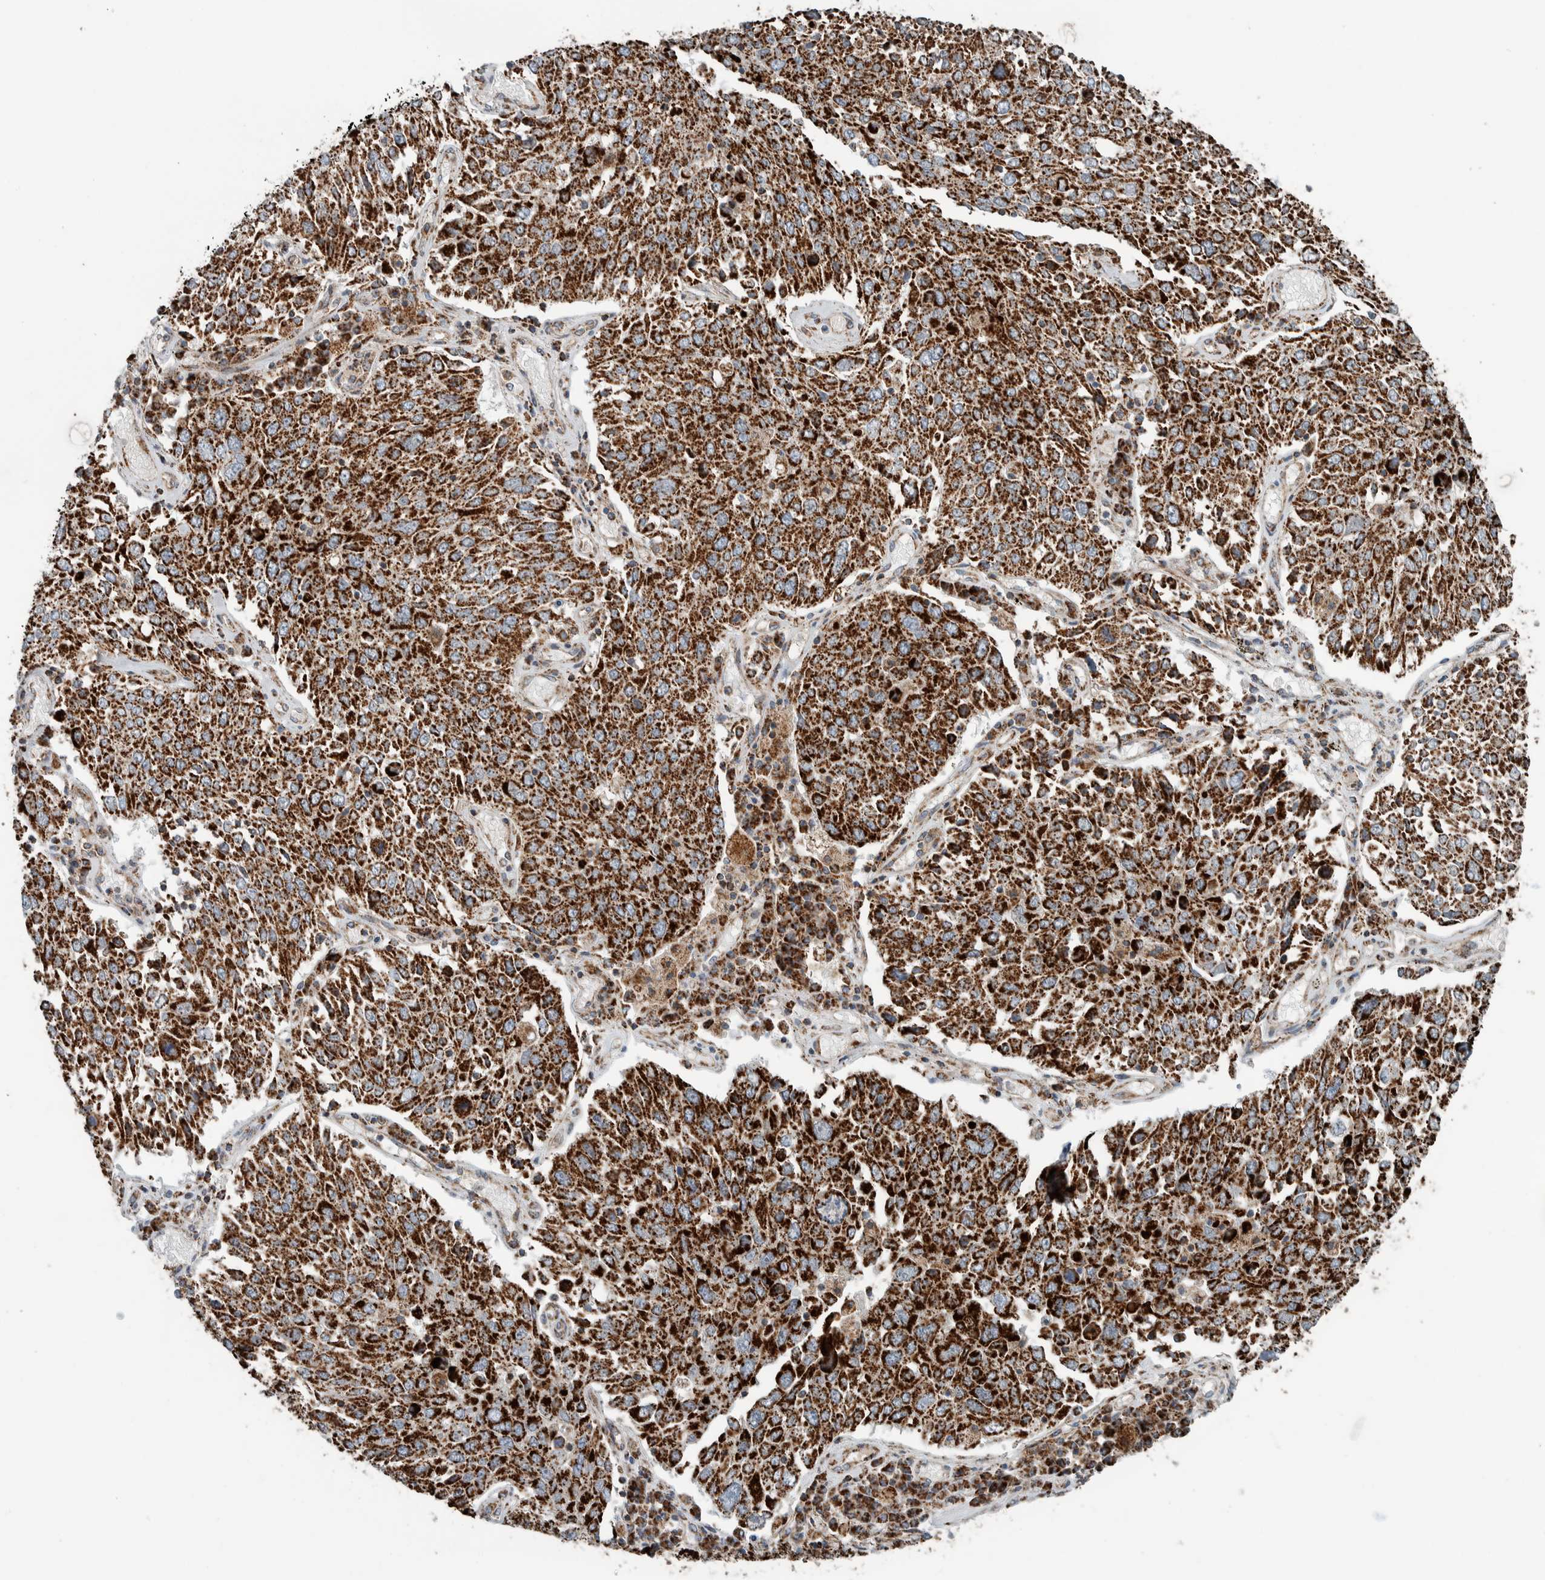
{"staining": {"intensity": "strong", "quantity": ">75%", "location": "cytoplasmic/membranous"}, "tissue": "lung cancer", "cell_type": "Tumor cells", "image_type": "cancer", "snomed": [{"axis": "morphology", "description": "Squamous cell carcinoma, NOS"}, {"axis": "topography", "description": "Lung"}], "caption": "IHC photomicrograph of human squamous cell carcinoma (lung) stained for a protein (brown), which demonstrates high levels of strong cytoplasmic/membranous positivity in approximately >75% of tumor cells.", "gene": "CNTROB", "patient": {"sex": "male", "age": 65}}